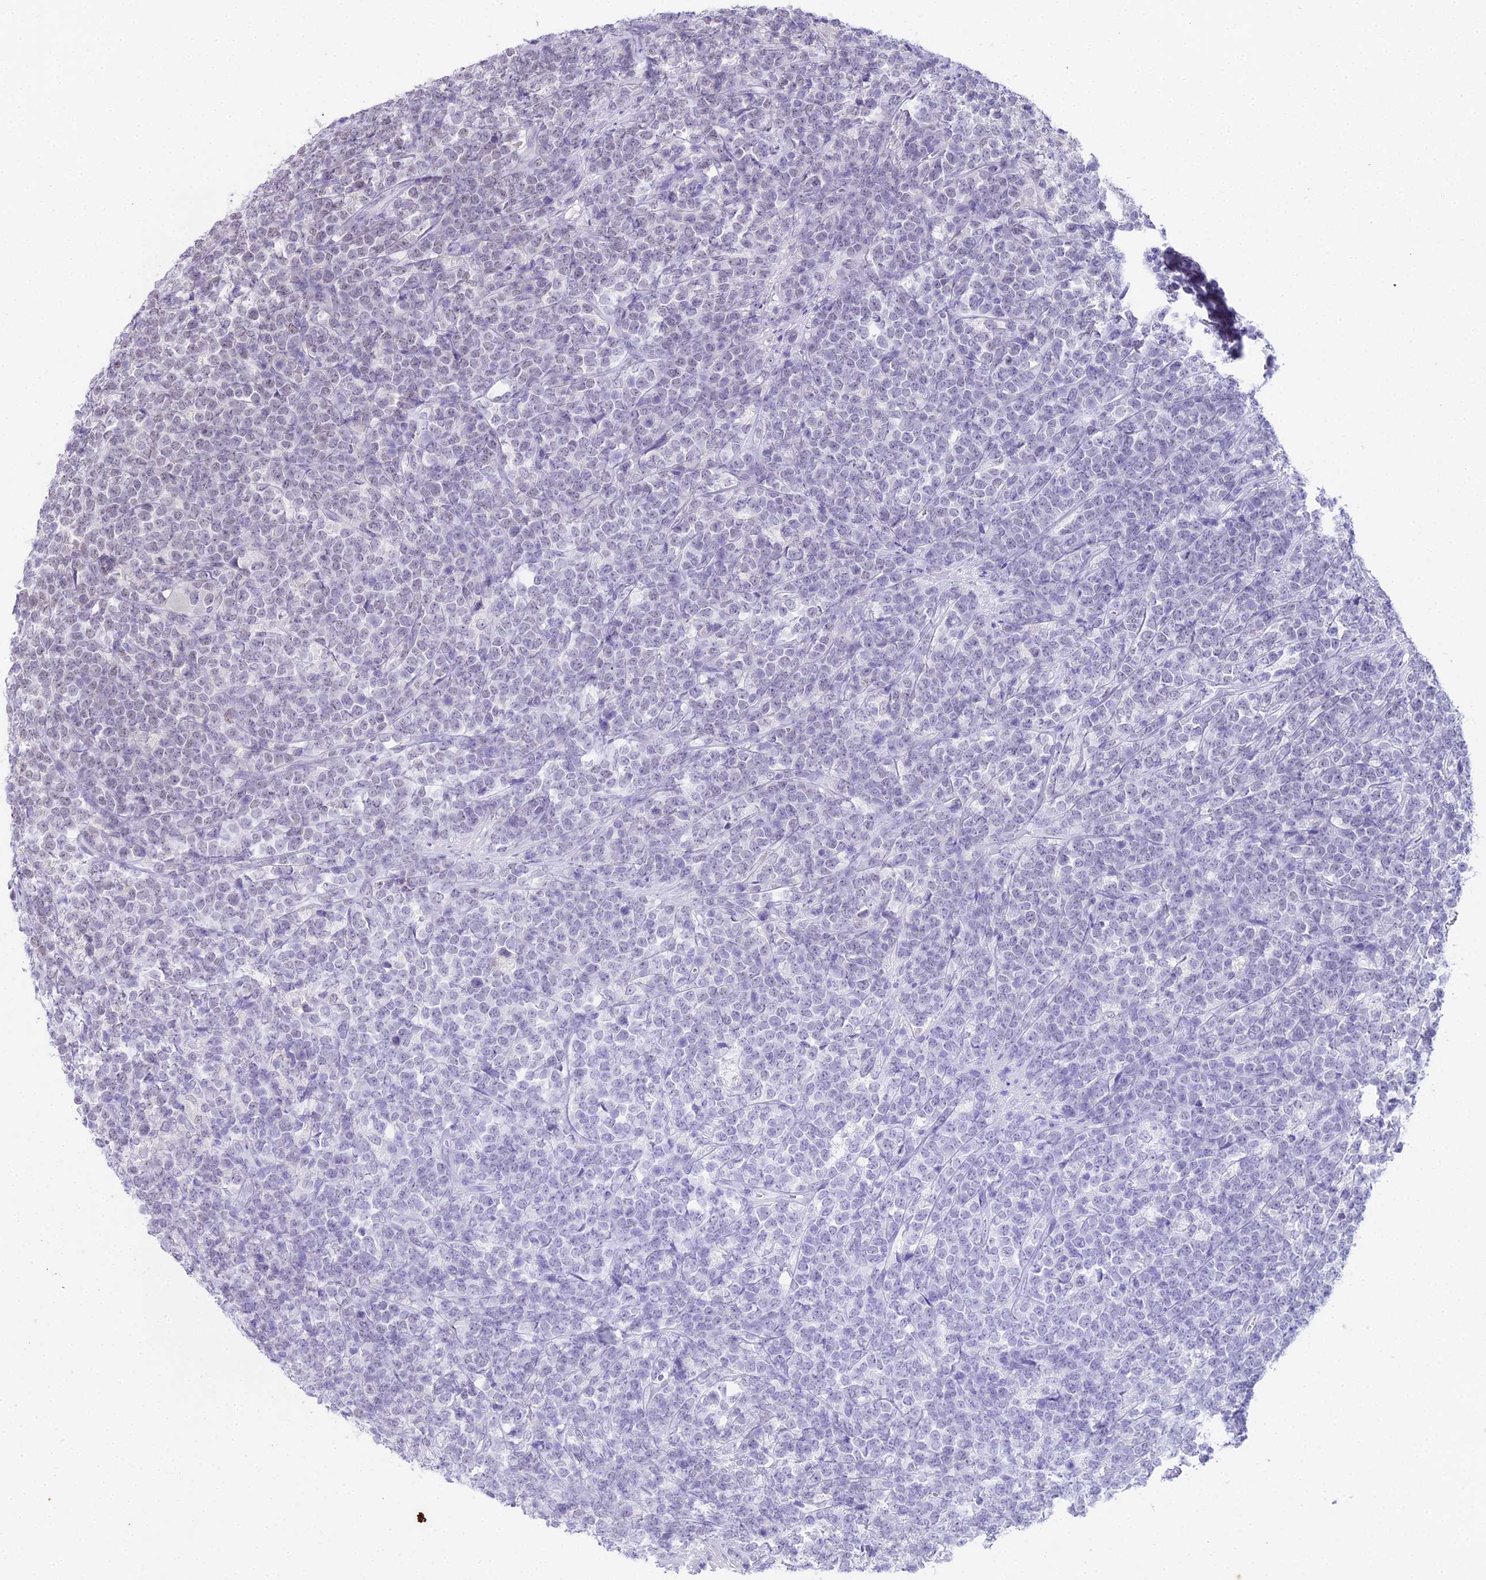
{"staining": {"intensity": "negative", "quantity": "none", "location": "none"}, "tissue": "lymphoma", "cell_type": "Tumor cells", "image_type": "cancer", "snomed": [{"axis": "morphology", "description": "Malignant lymphoma, non-Hodgkin's type, High grade"}, {"axis": "topography", "description": "Small intestine"}], "caption": "IHC histopathology image of neoplastic tissue: malignant lymphoma, non-Hodgkin's type (high-grade) stained with DAB demonstrates no significant protein positivity in tumor cells. (DAB immunohistochemistry visualized using brightfield microscopy, high magnification).", "gene": "MAT2A", "patient": {"sex": "male", "age": 8}}